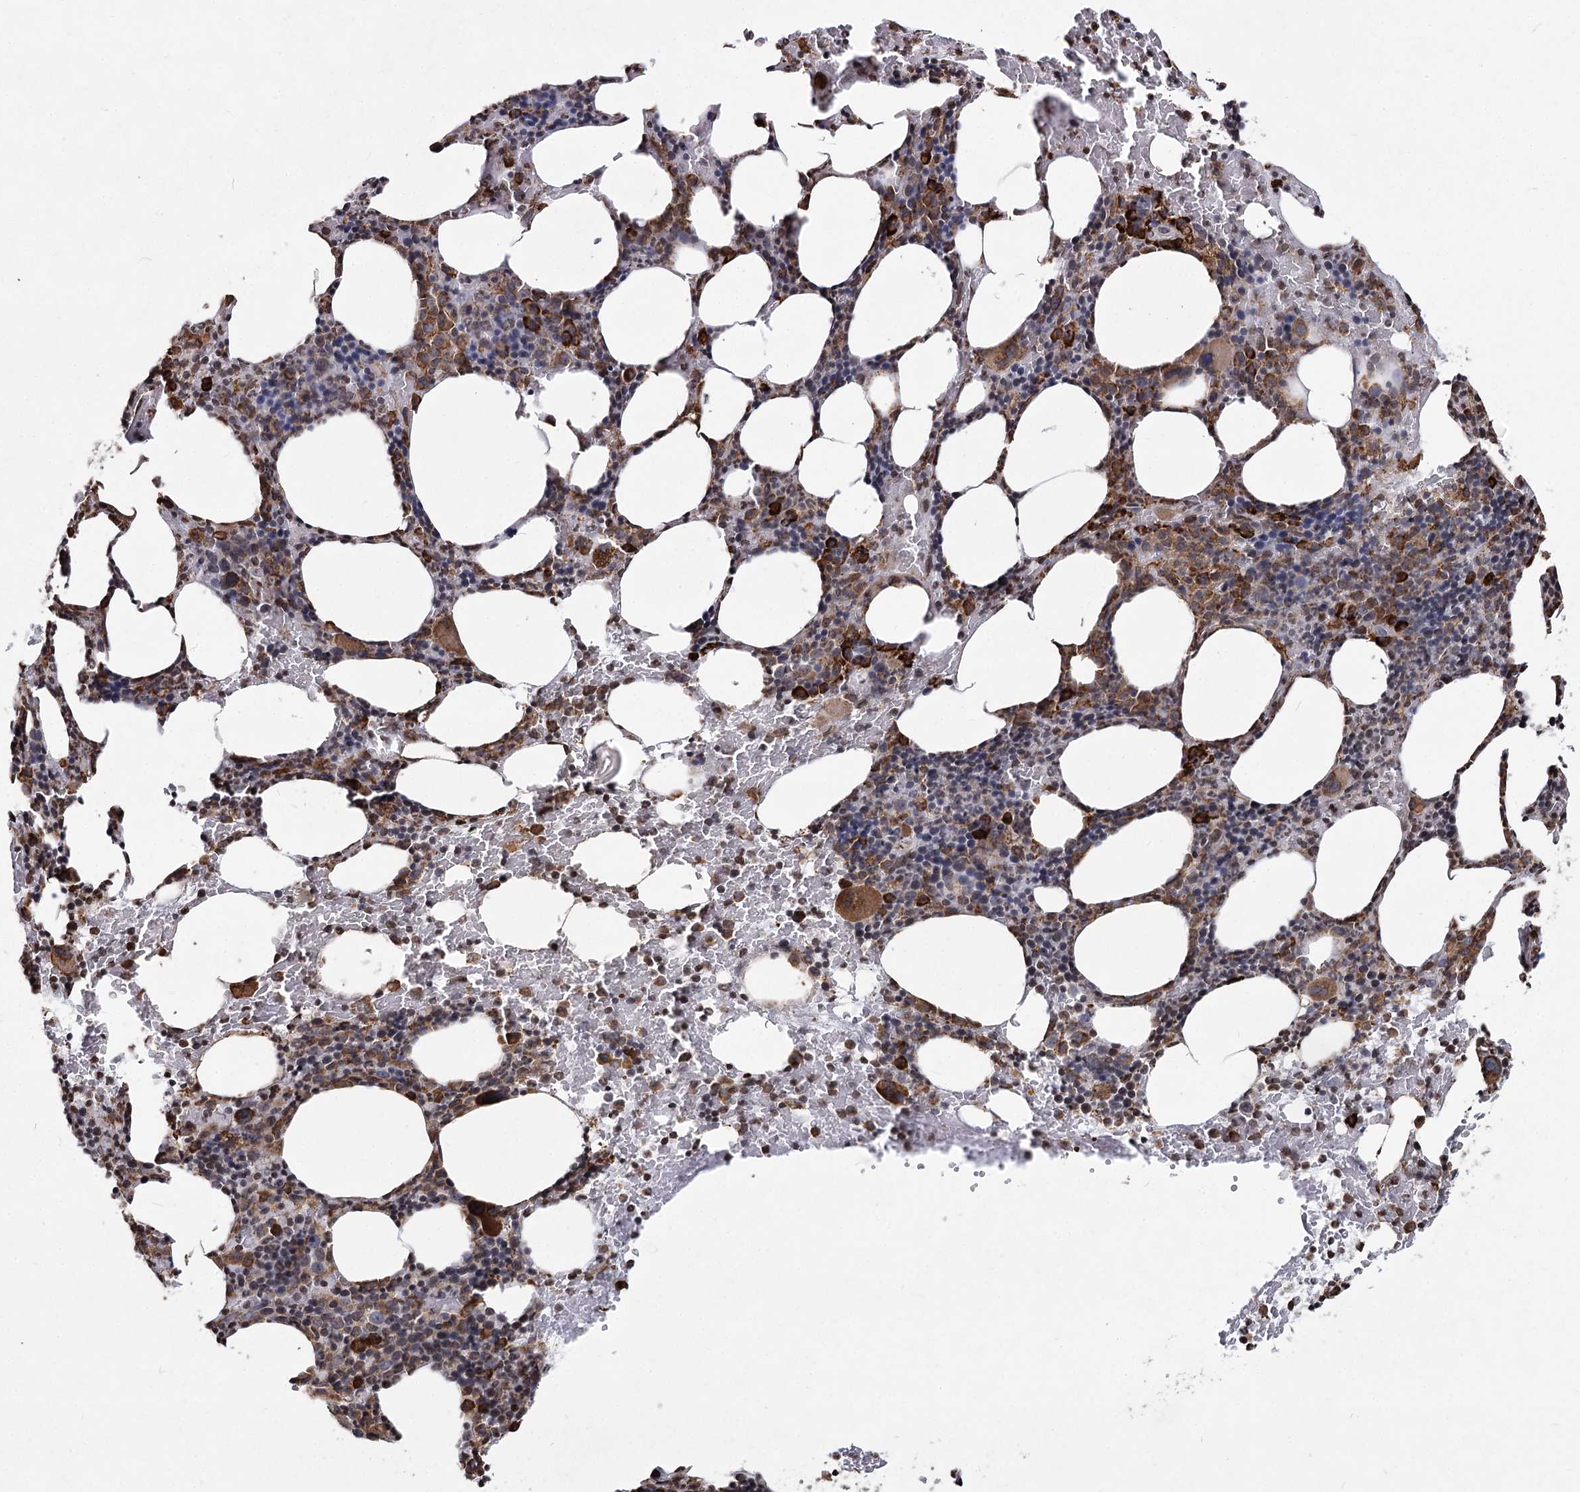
{"staining": {"intensity": "strong", "quantity": "25%-75%", "location": "cytoplasmic/membranous"}, "tissue": "bone marrow", "cell_type": "Hematopoietic cells", "image_type": "normal", "snomed": [{"axis": "morphology", "description": "Normal tissue, NOS"}, {"axis": "topography", "description": "Bone marrow"}], "caption": "High-power microscopy captured an immunohistochemistry photomicrograph of benign bone marrow, revealing strong cytoplasmic/membranous positivity in approximately 25%-75% of hematopoietic cells.", "gene": "NHLRC2", "patient": {"sex": "male", "age": 62}}